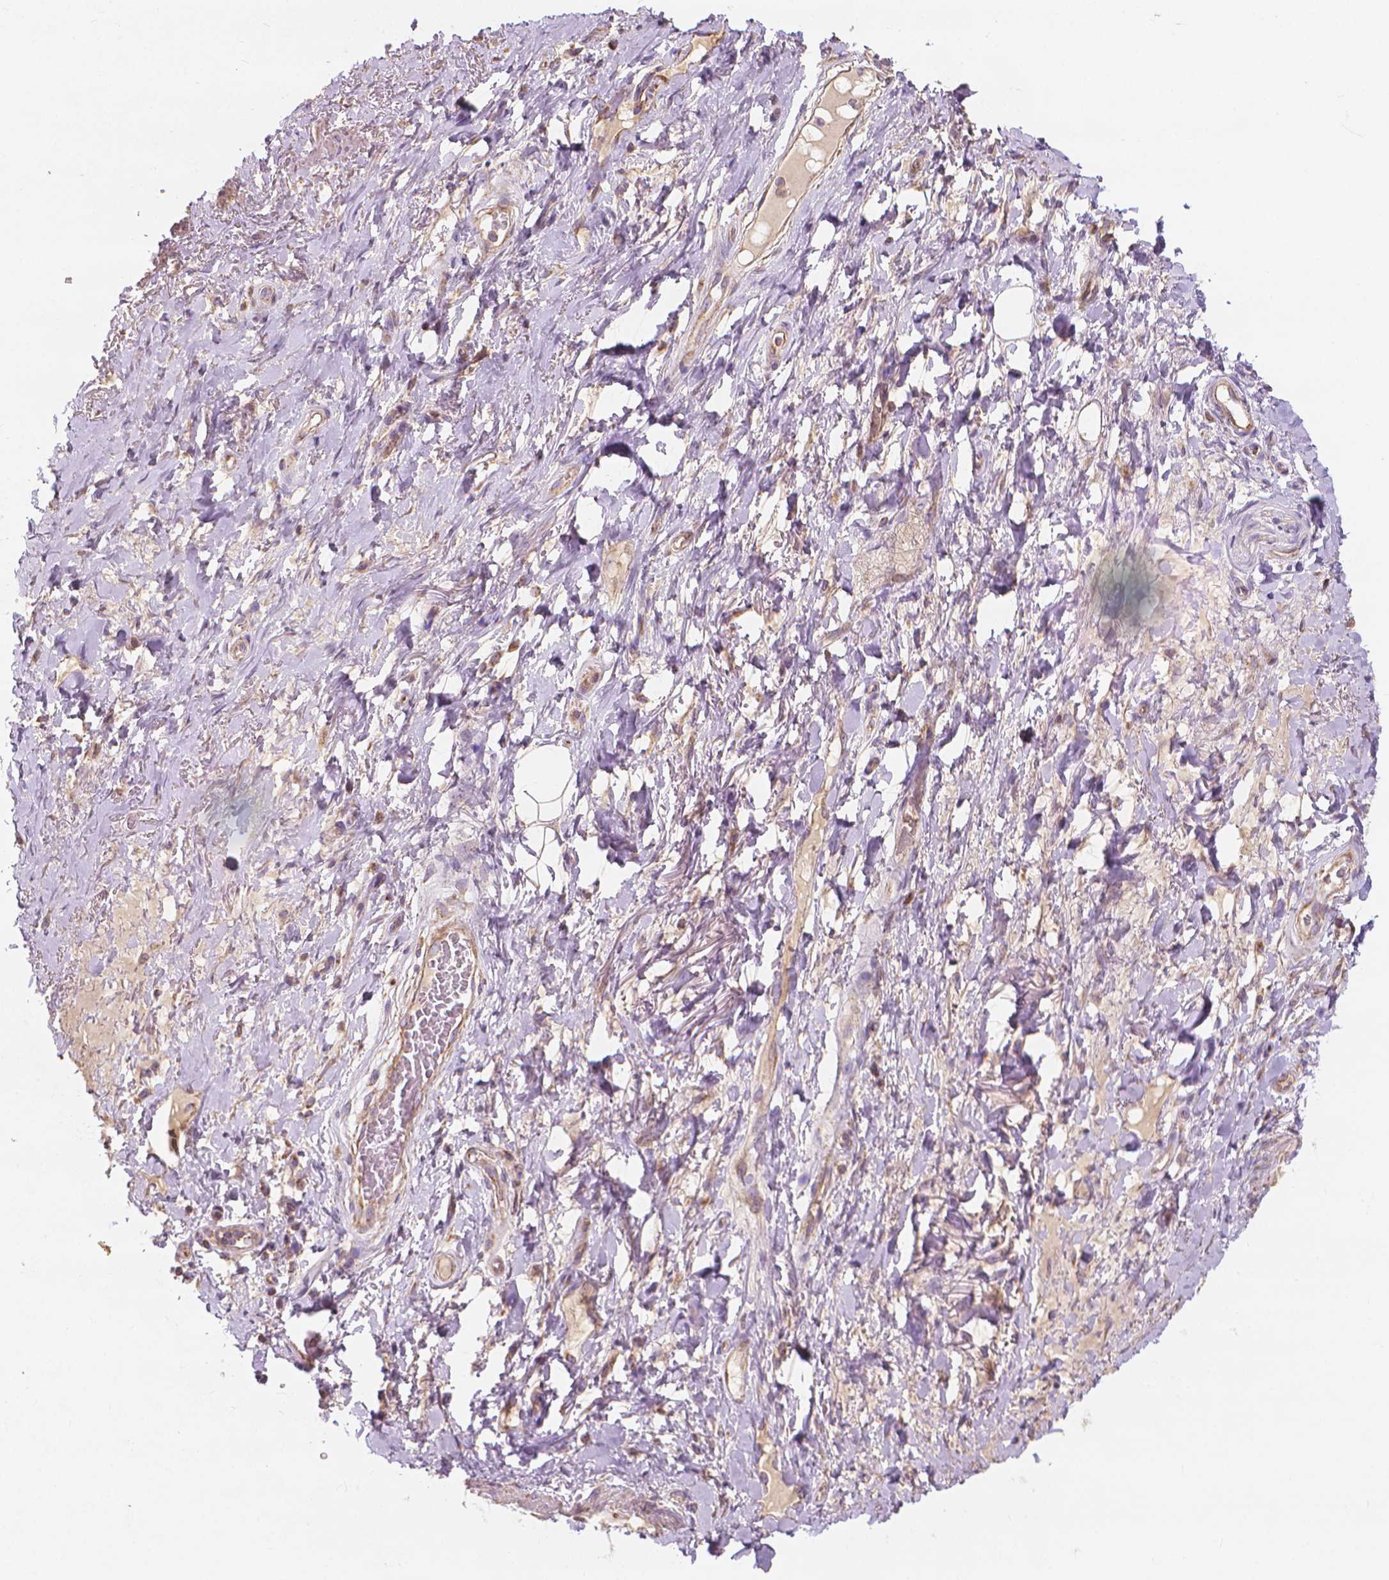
{"staining": {"intensity": "negative", "quantity": "none", "location": "none"}, "tissue": "adipose tissue", "cell_type": "Adipocytes", "image_type": "normal", "snomed": [{"axis": "morphology", "description": "Normal tissue, NOS"}, {"axis": "topography", "description": "Anal"}, {"axis": "topography", "description": "Peripheral nerve tissue"}], "caption": "IHC photomicrograph of benign adipose tissue: human adipose tissue stained with DAB (3,3'-diaminobenzidine) reveals no significant protein expression in adipocytes.", "gene": "SNCAIP", "patient": {"sex": "male", "age": 53}}